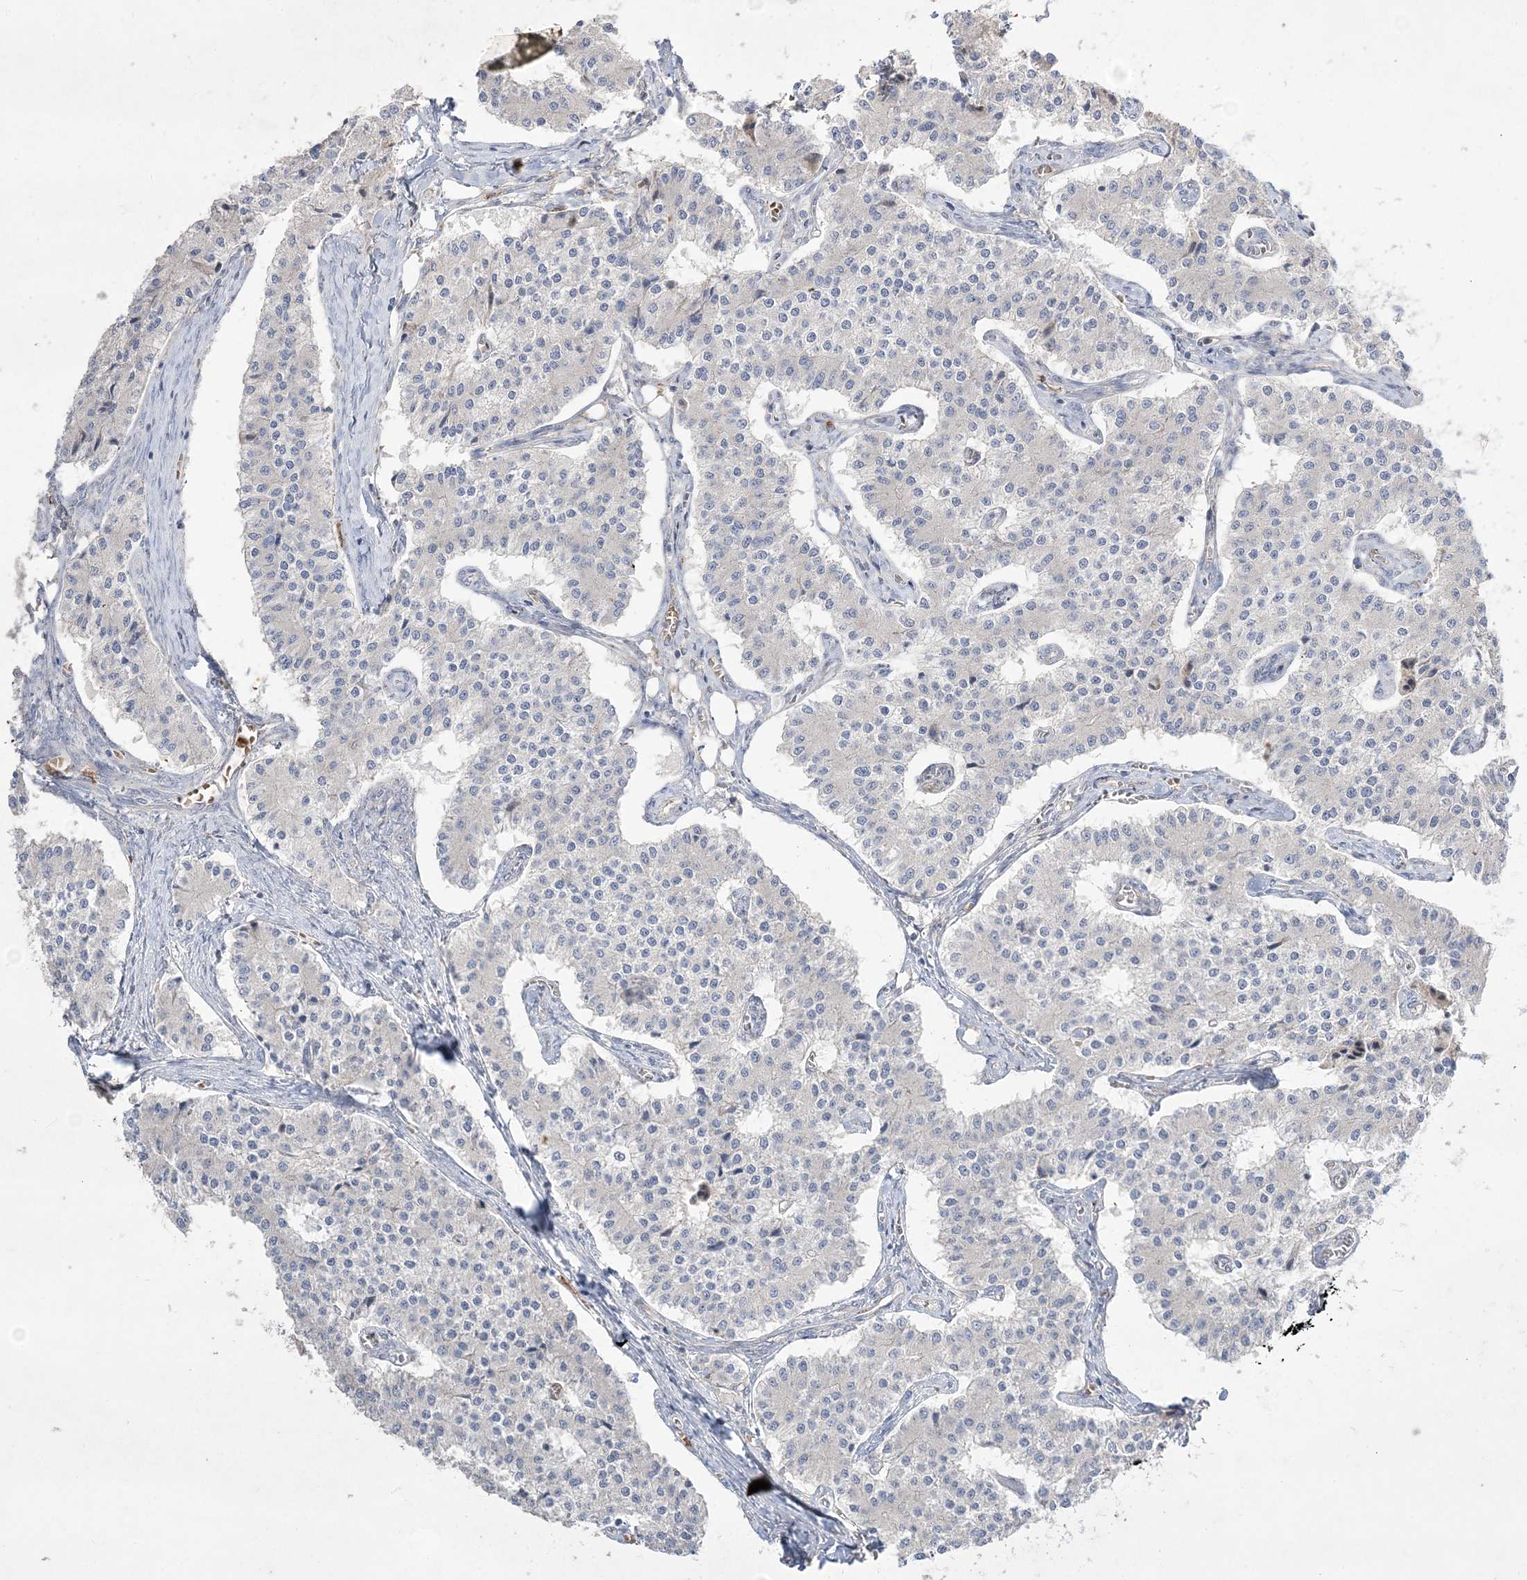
{"staining": {"intensity": "negative", "quantity": "none", "location": "none"}, "tissue": "carcinoid", "cell_type": "Tumor cells", "image_type": "cancer", "snomed": [{"axis": "morphology", "description": "Carcinoid, malignant, NOS"}, {"axis": "topography", "description": "Colon"}], "caption": "DAB (3,3'-diaminobenzidine) immunohistochemical staining of human malignant carcinoid exhibits no significant staining in tumor cells.", "gene": "NOP16", "patient": {"sex": "female", "age": 52}}